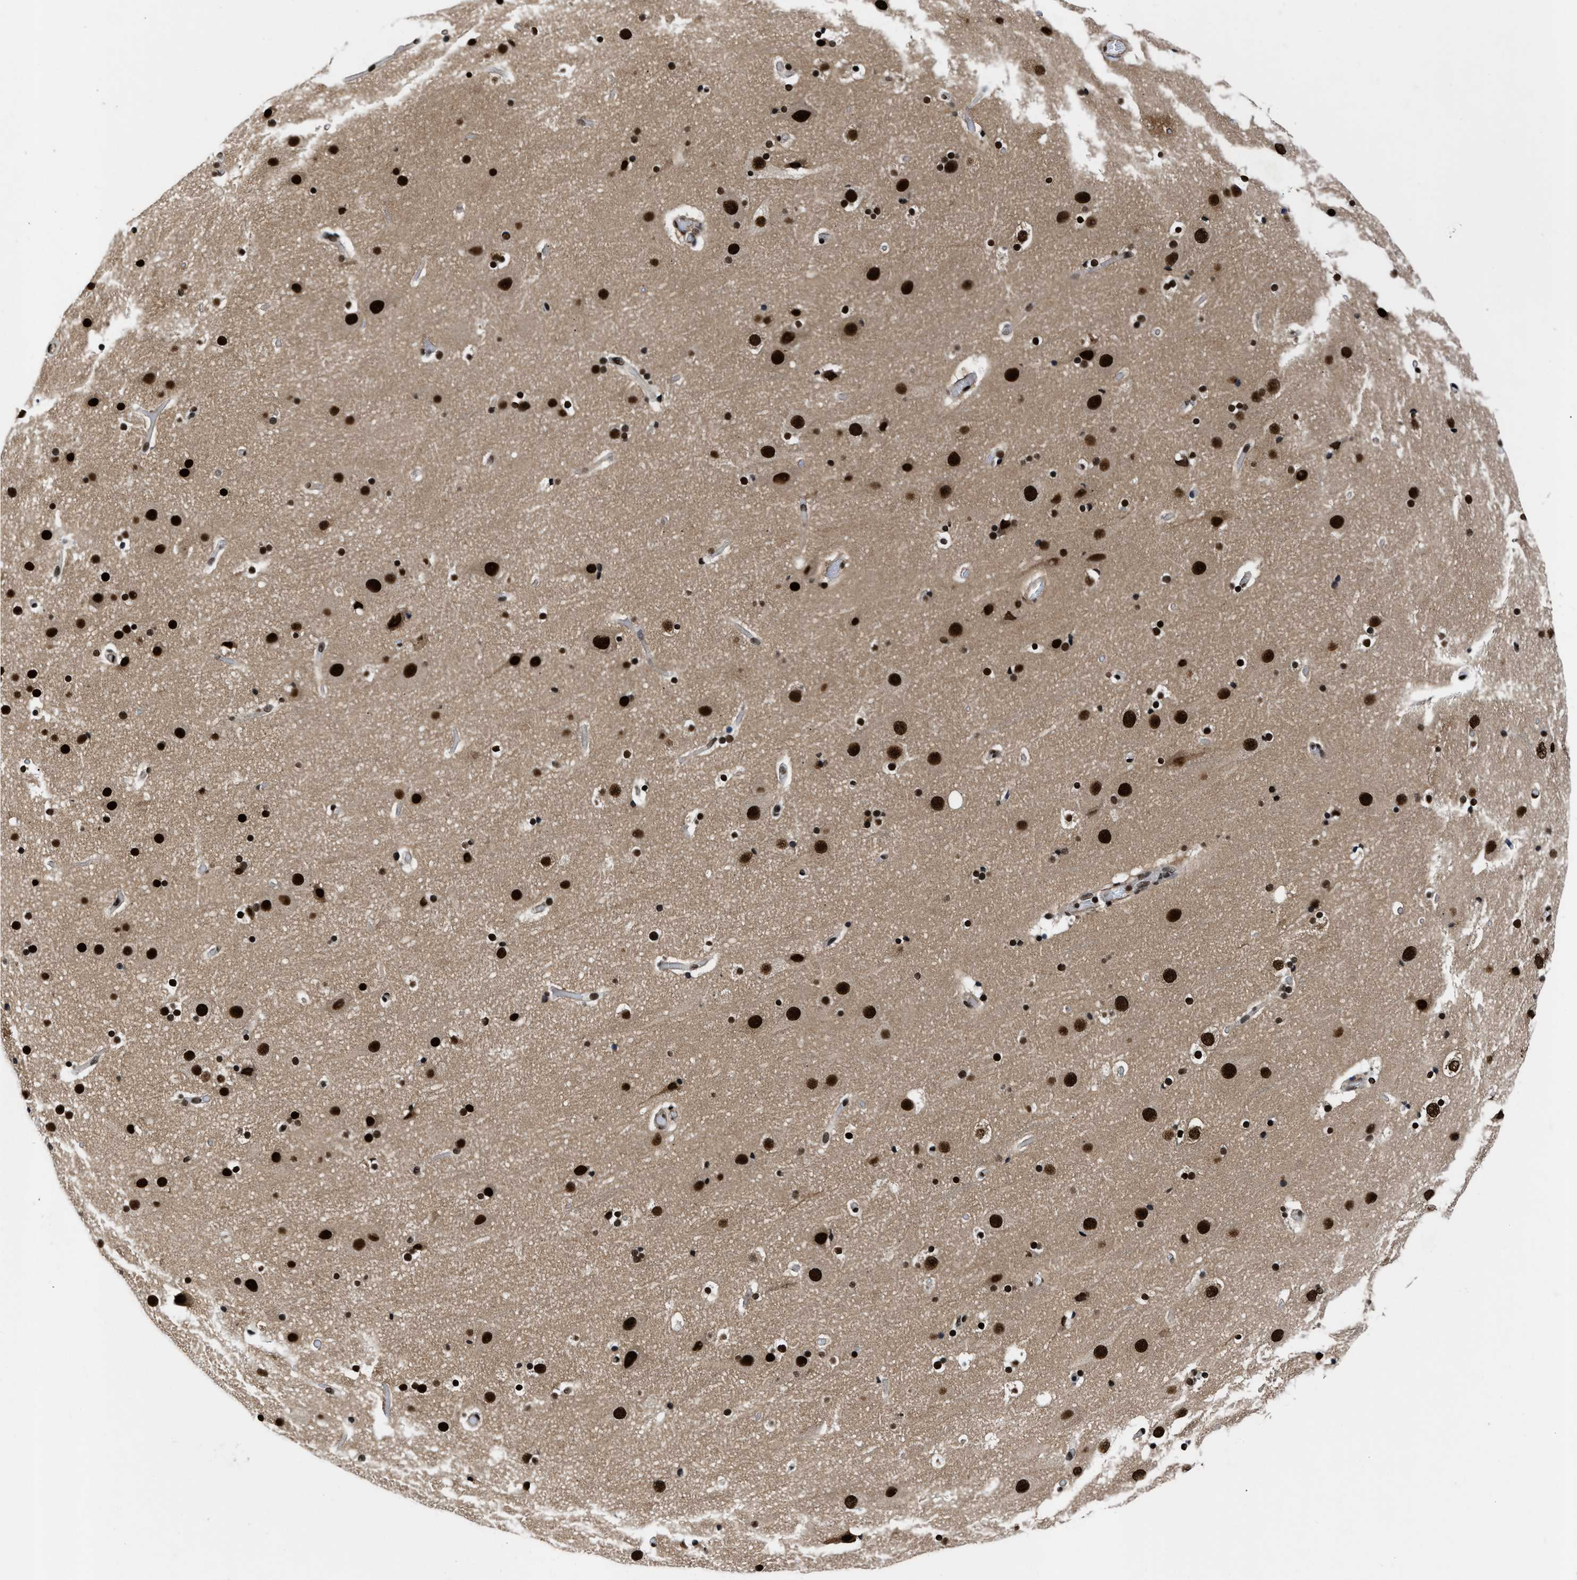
{"staining": {"intensity": "moderate", "quantity": ">75%", "location": "nuclear"}, "tissue": "cerebral cortex", "cell_type": "Endothelial cells", "image_type": "normal", "snomed": [{"axis": "morphology", "description": "Normal tissue, NOS"}, {"axis": "topography", "description": "Cerebral cortex"}], "caption": "An immunohistochemistry photomicrograph of normal tissue is shown. Protein staining in brown highlights moderate nuclear positivity in cerebral cortex within endothelial cells. The protein is stained brown, and the nuclei are stained in blue (DAB (3,3'-diaminobenzidine) IHC with brightfield microscopy, high magnification).", "gene": "SAFB", "patient": {"sex": "male", "age": 57}}